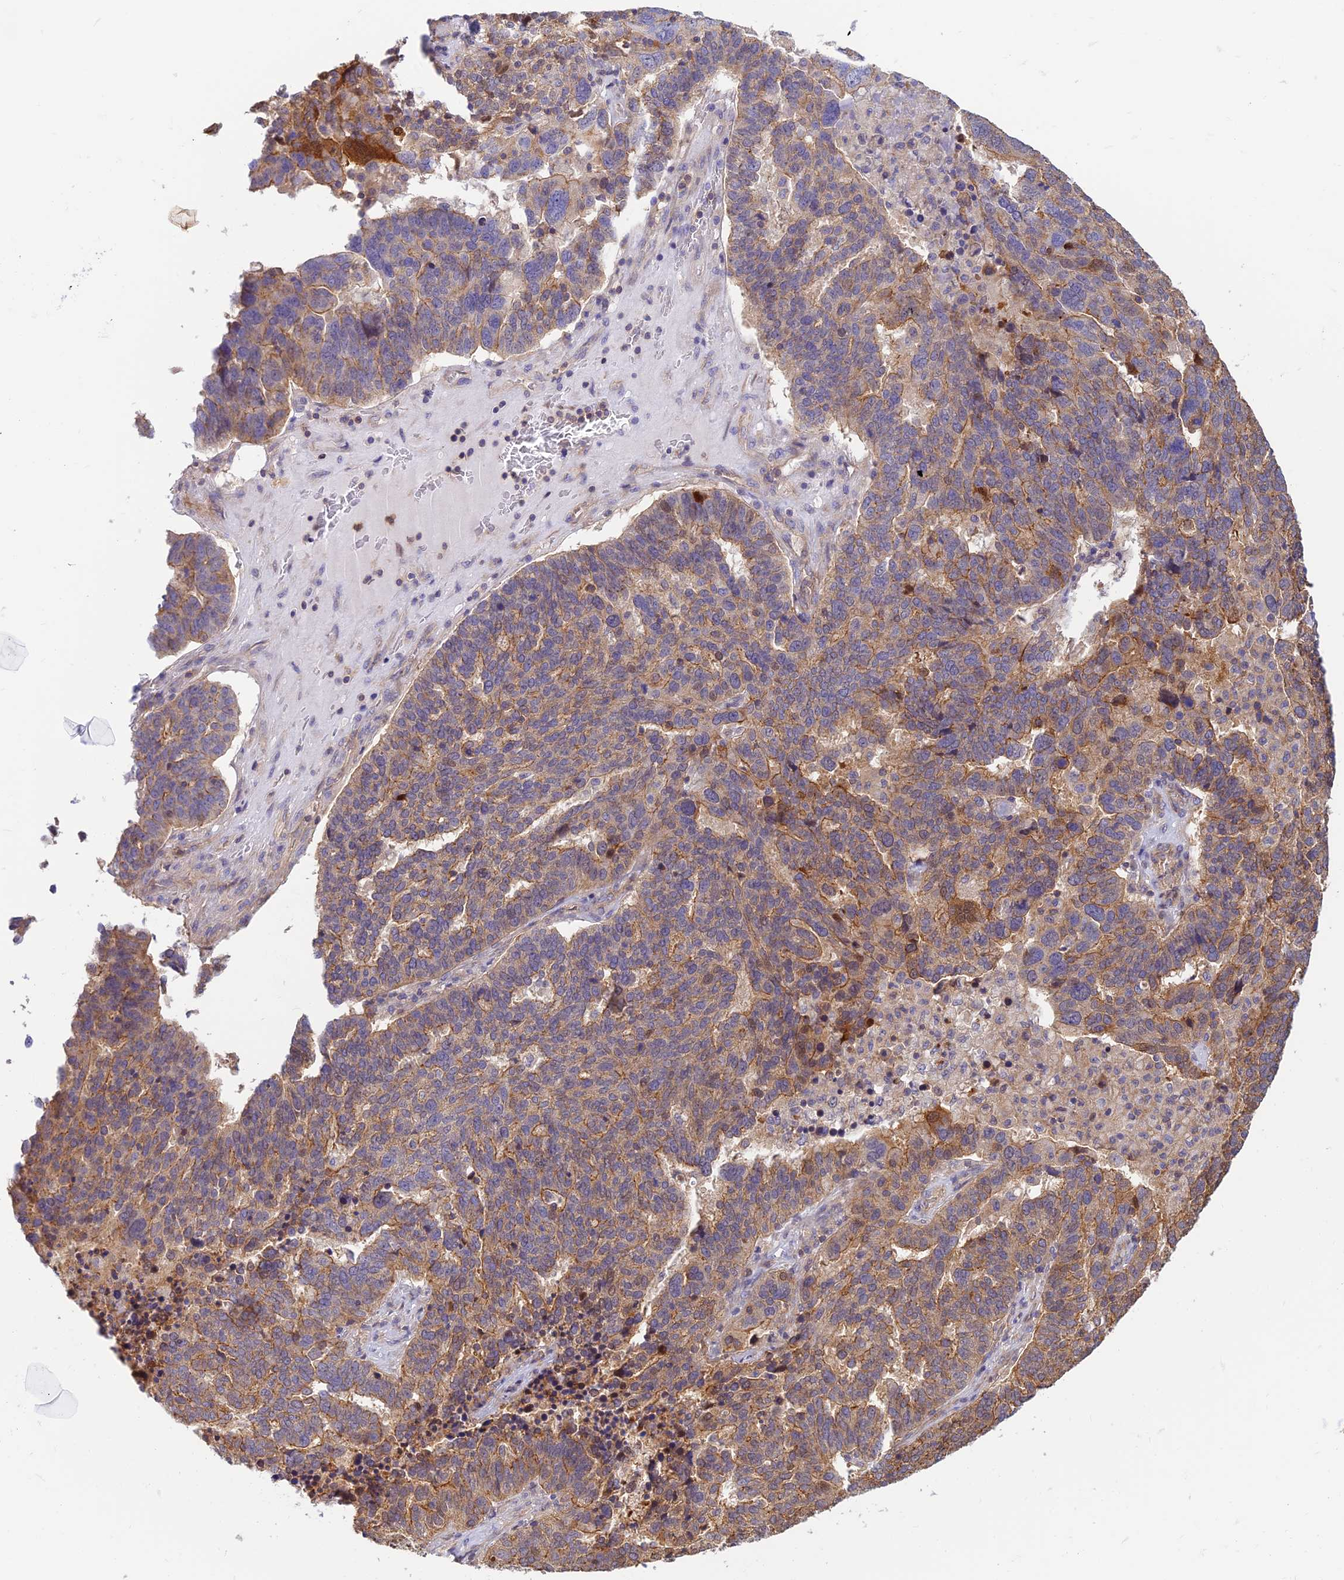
{"staining": {"intensity": "moderate", "quantity": "25%-75%", "location": "cytoplasmic/membranous"}, "tissue": "ovarian cancer", "cell_type": "Tumor cells", "image_type": "cancer", "snomed": [{"axis": "morphology", "description": "Cystadenocarcinoma, serous, NOS"}, {"axis": "topography", "description": "Ovary"}], "caption": "The micrograph displays a brown stain indicating the presence of a protein in the cytoplasmic/membranous of tumor cells in ovarian serous cystadenocarcinoma.", "gene": "PPP1R12C", "patient": {"sex": "female", "age": 59}}